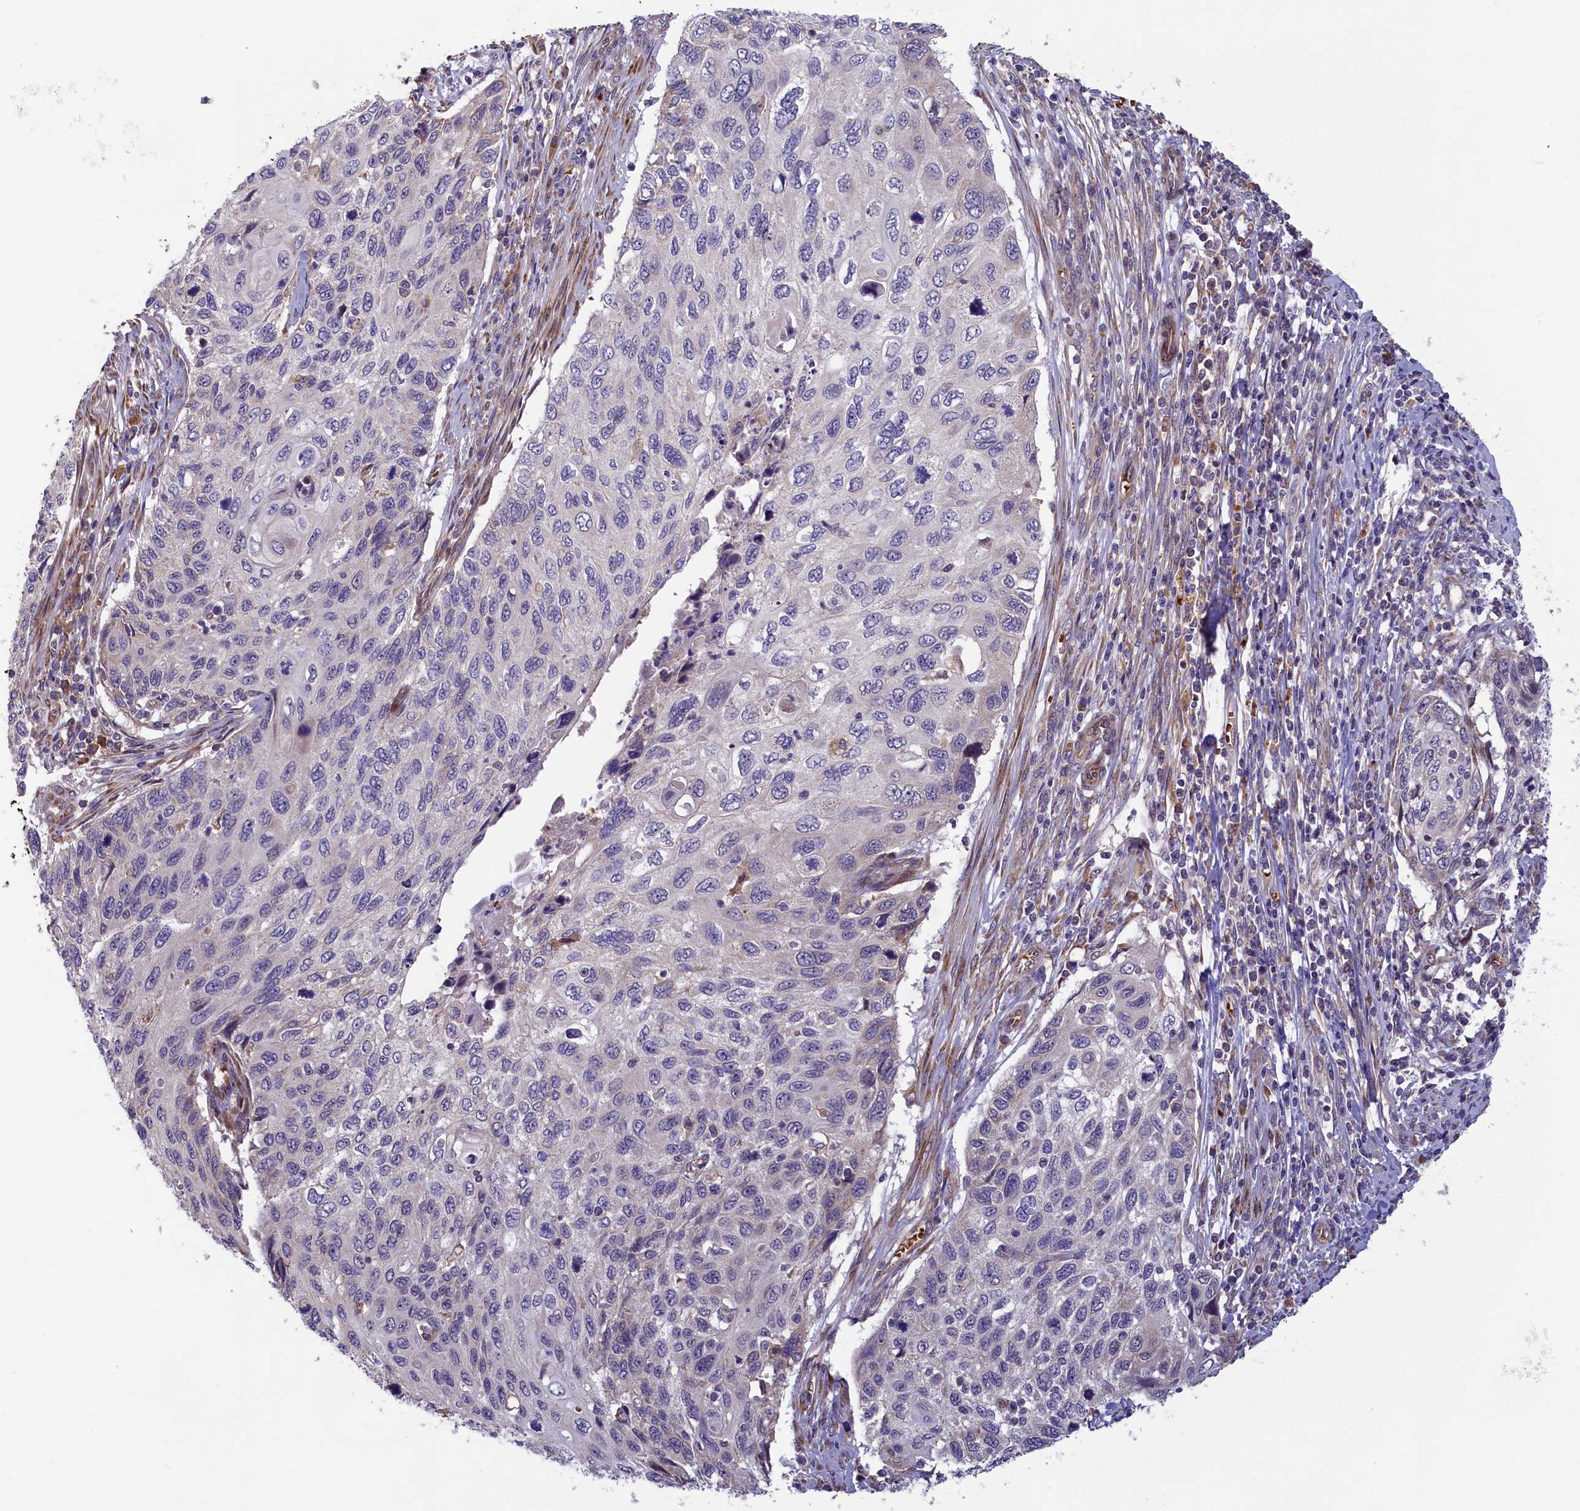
{"staining": {"intensity": "negative", "quantity": "none", "location": "none"}, "tissue": "cervical cancer", "cell_type": "Tumor cells", "image_type": "cancer", "snomed": [{"axis": "morphology", "description": "Squamous cell carcinoma, NOS"}, {"axis": "topography", "description": "Cervix"}], "caption": "Immunohistochemistry of squamous cell carcinoma (cervical) demonstrates no staining in tumor cells.", "gene": "CCDC9B", "patient": {"sex": "female", "age": 70}}